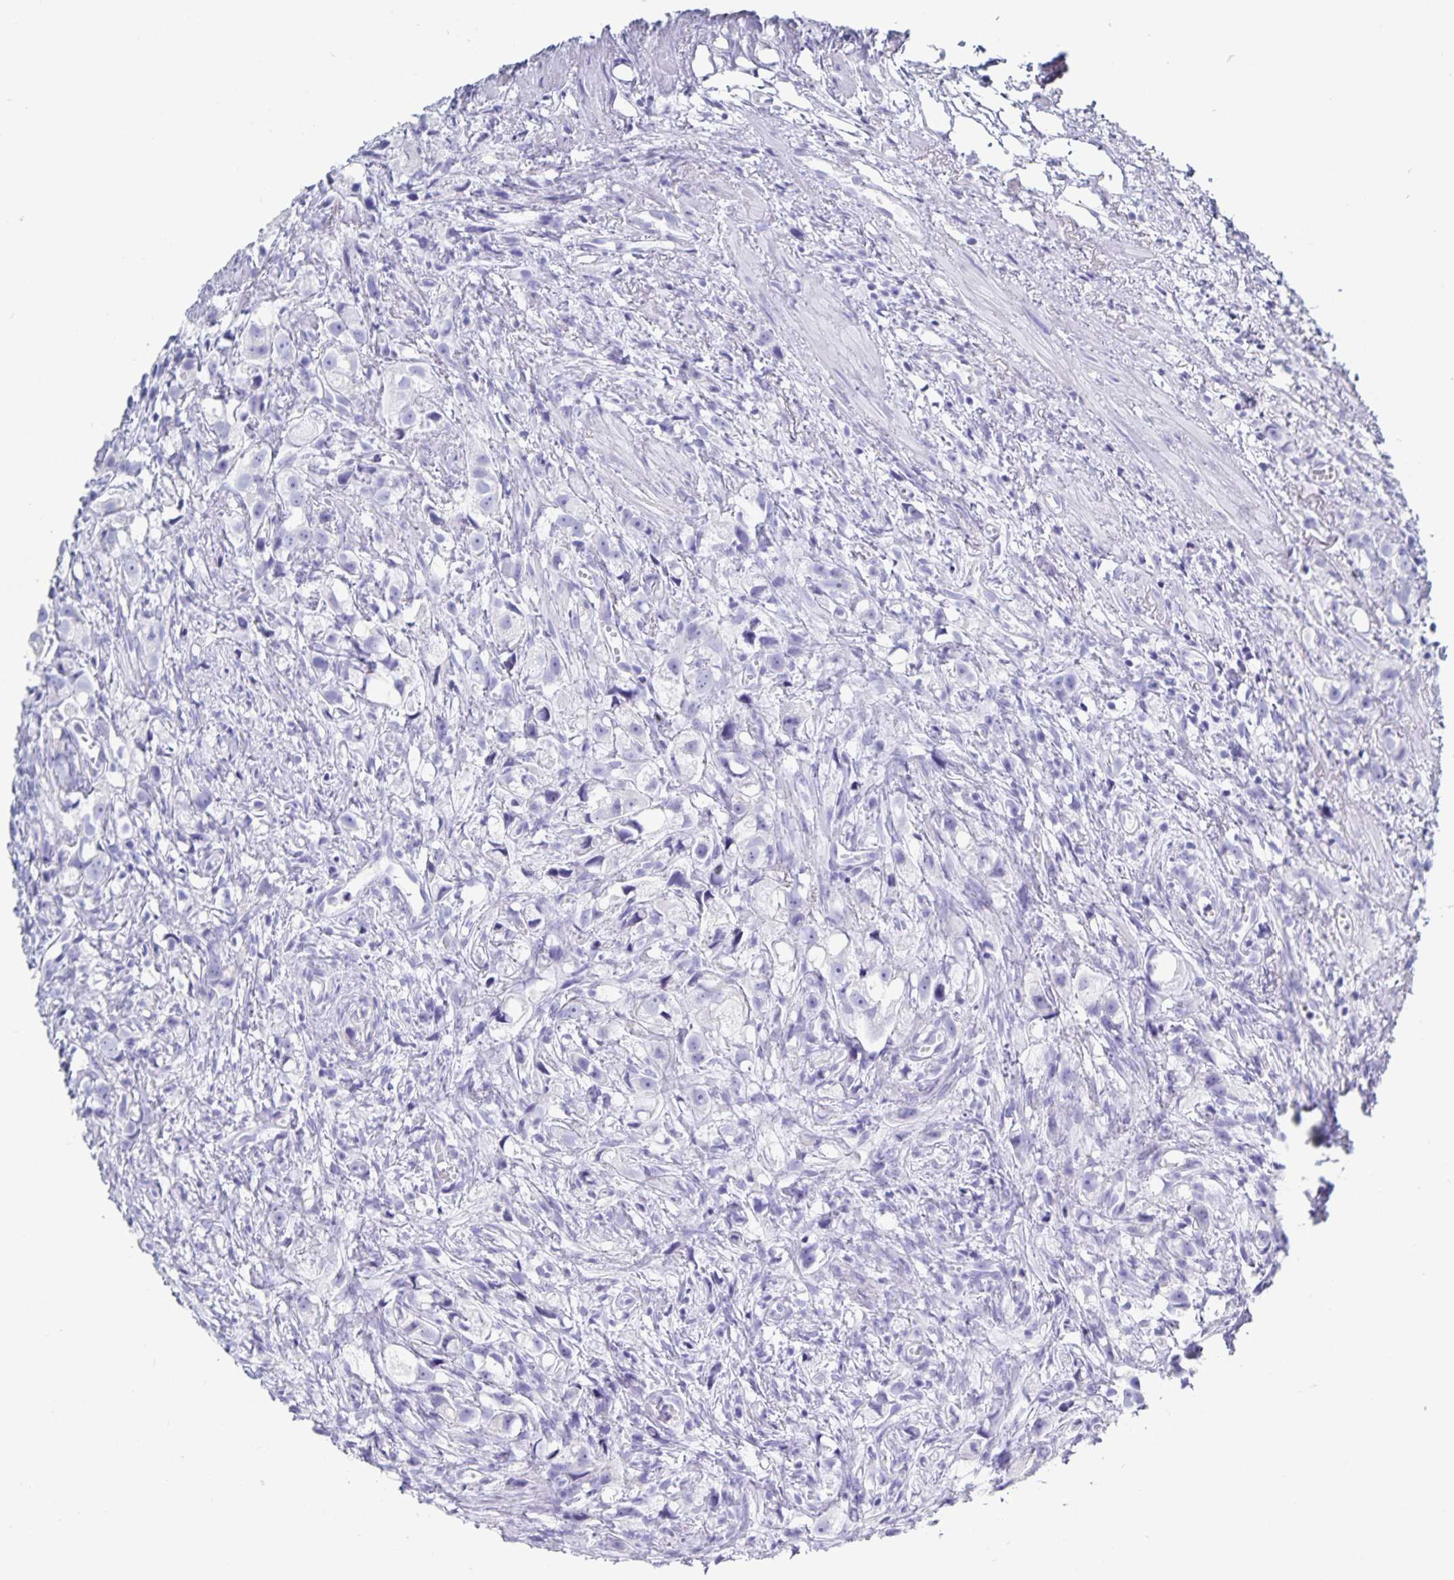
{"staining": {"intensity": "negative", "quantity": "none", "location": "none"}, "tissue": "prostate cancer", "cell_type": "Tumor cells", "image_type": "cancer", "snomed": [{"axis": "morphology", "description": "Adenocarcinoma, High grade"}, {"axis": "topography", "description": "Prostate"}], "caption": "IHC histopathology image of high-grade adenocarcinoma (prostate) stained for a protein (brown), which reveals no positivity in tumor cells.", "gene": "C19orf73", "patient": {"sex": "male", "age": 75}}